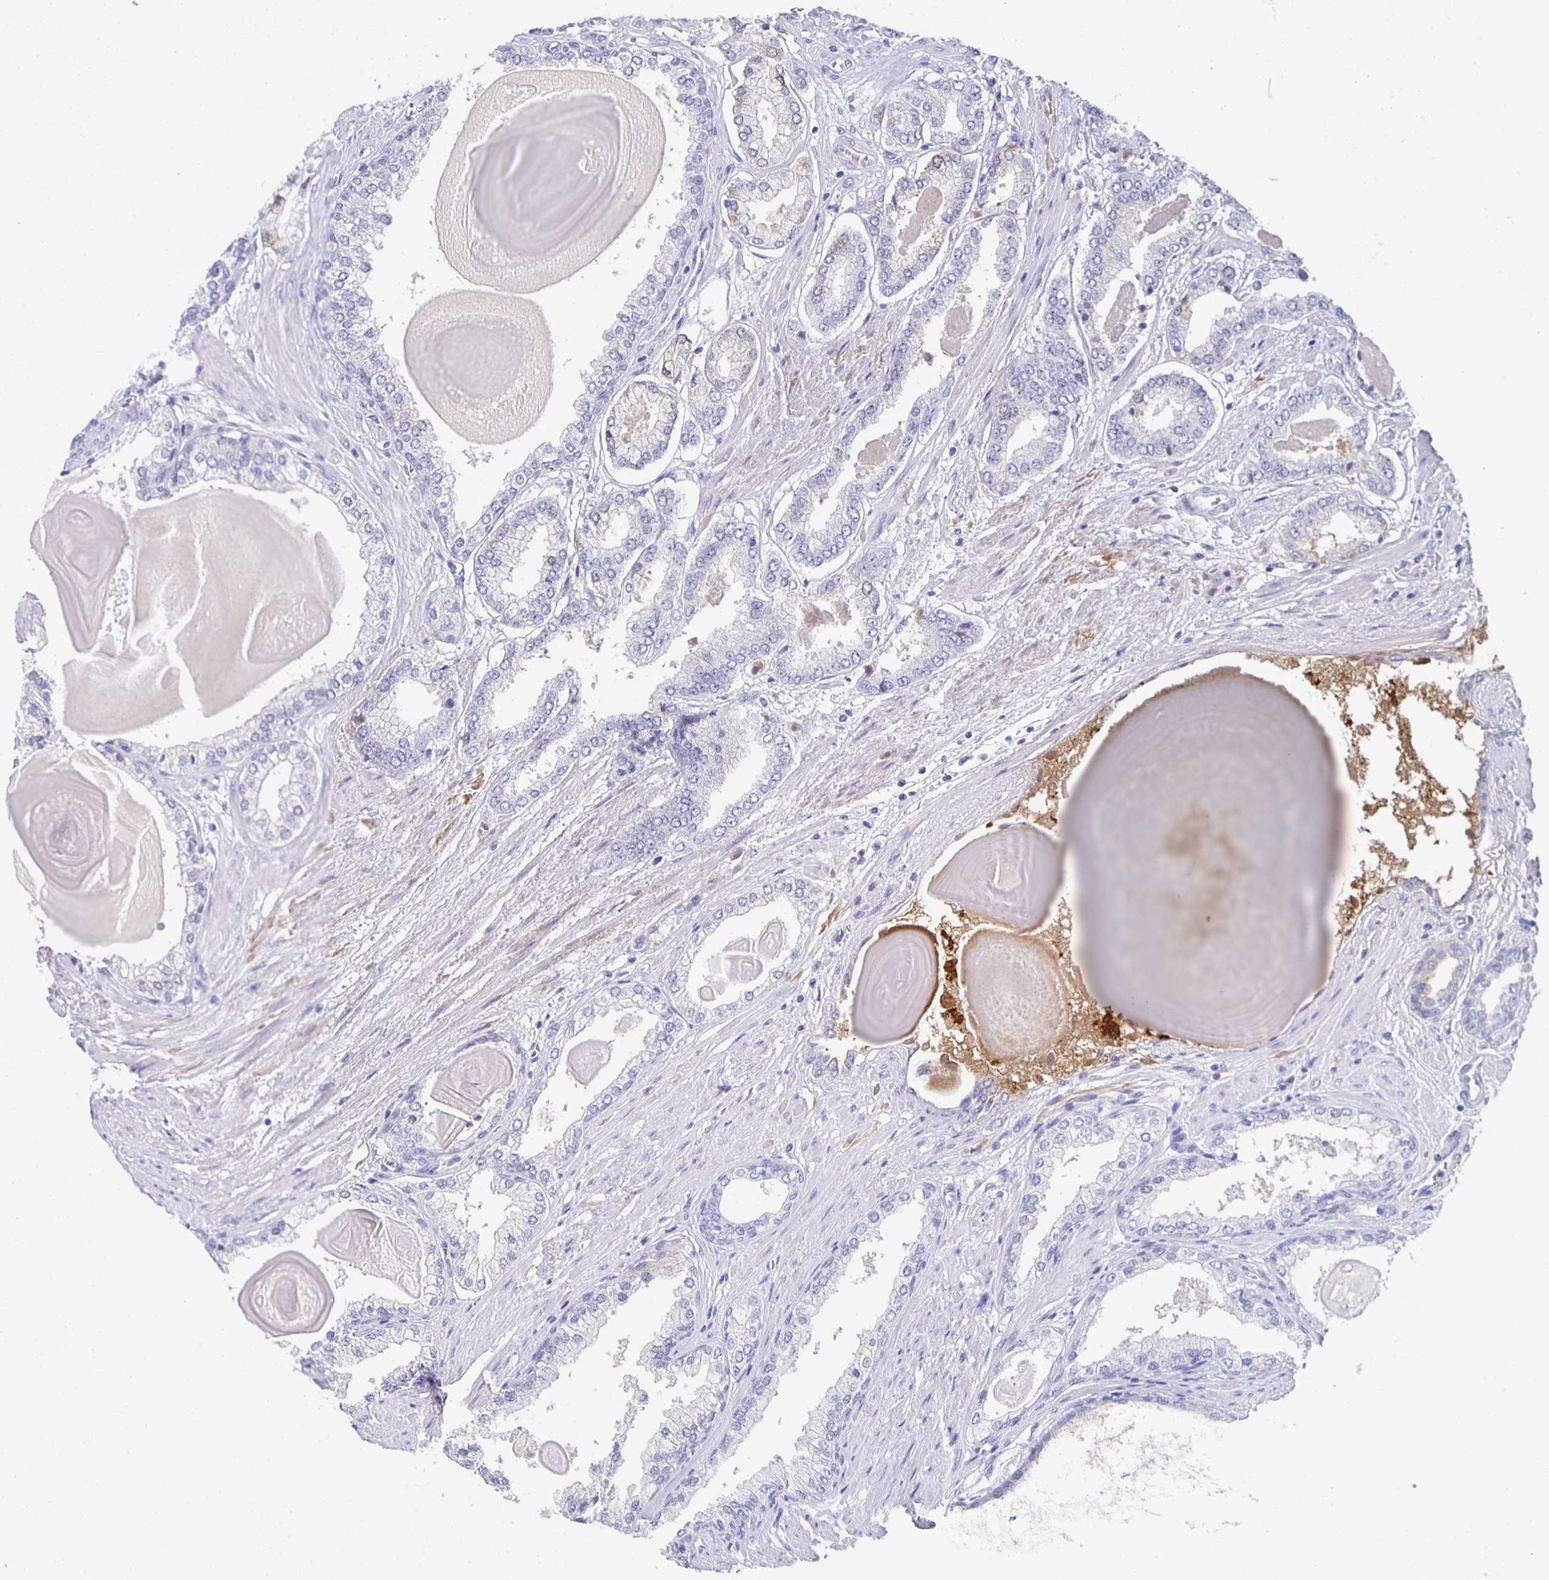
{"staining": {"intensity": "negative", "quantity": "none", "location": "none"}, "tissue": "prostate cancer", "cell_type": "Tumor cells", "image_type": "cancer", "snomed": [{"axis": "morphology", "description": "Adenocarcinoma, Low grade"}, {"axis": "topography", "description": "Prostate"}], "caption": "The micrograph demonstrates no staining of tumor cells in prostate adenocarcinoma (low-grade).", "gene": "FGA", "patient": {"sex": "male", "age": 64}}